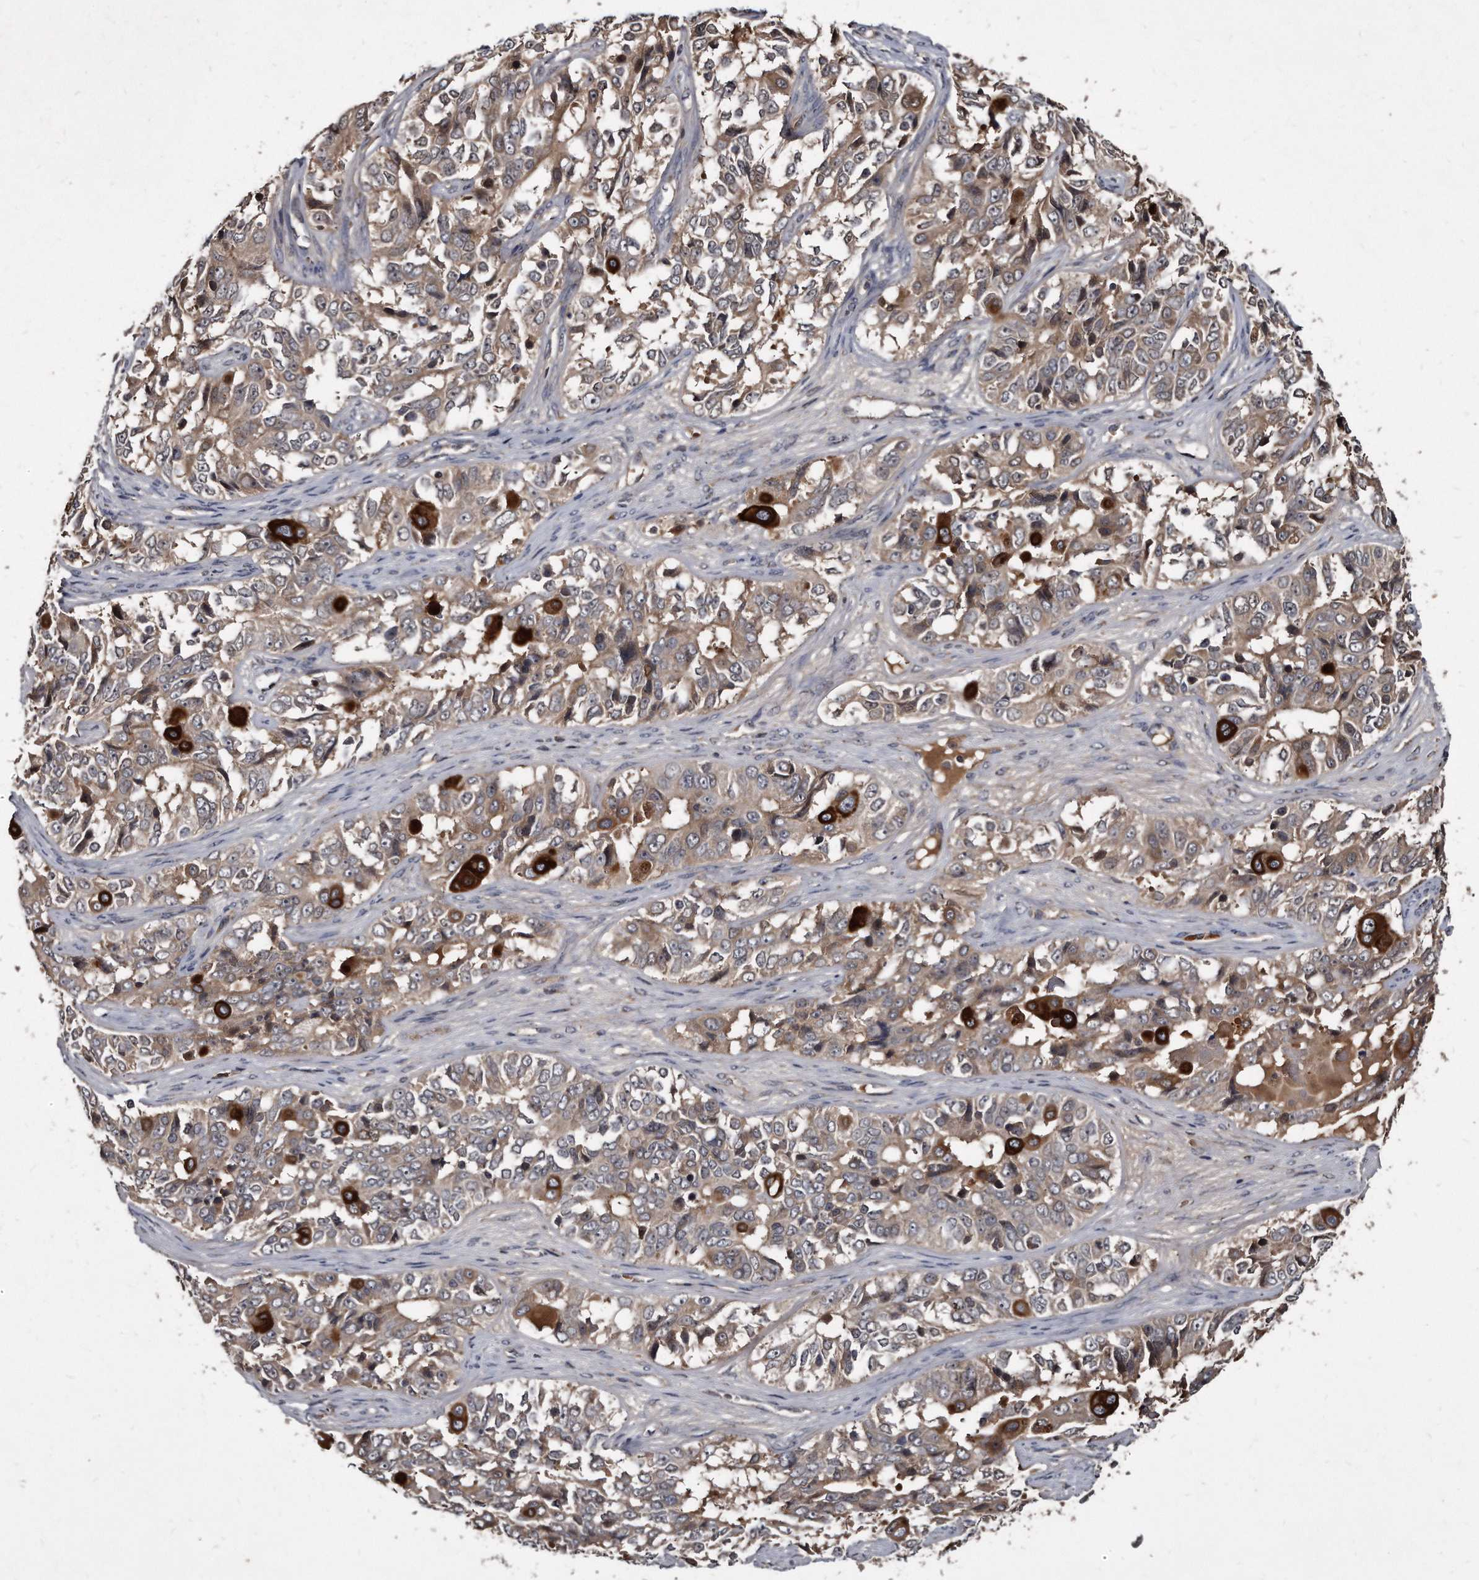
{"staining": {"intensity": "moderate", "quantity": "25%-75%", "location": "cytoplasmic/membranous"}, "tissue": "ovarian cancer", "cell_type": "Tumor cells", "image_type": "cancer", "snomed": [{"axis": "morphology", "description": "Carcinoma, endometroid"}, {"axis": "topography", "description": "Ovary"}], "caption": "Moderate cytoplasmic/membranous protein positivity is present in about 25%-75% of tumor cells in ovarian endometroid carcinoma.", "gene": "FAM136A", "patient": {"sex": "female", "age": 51}}